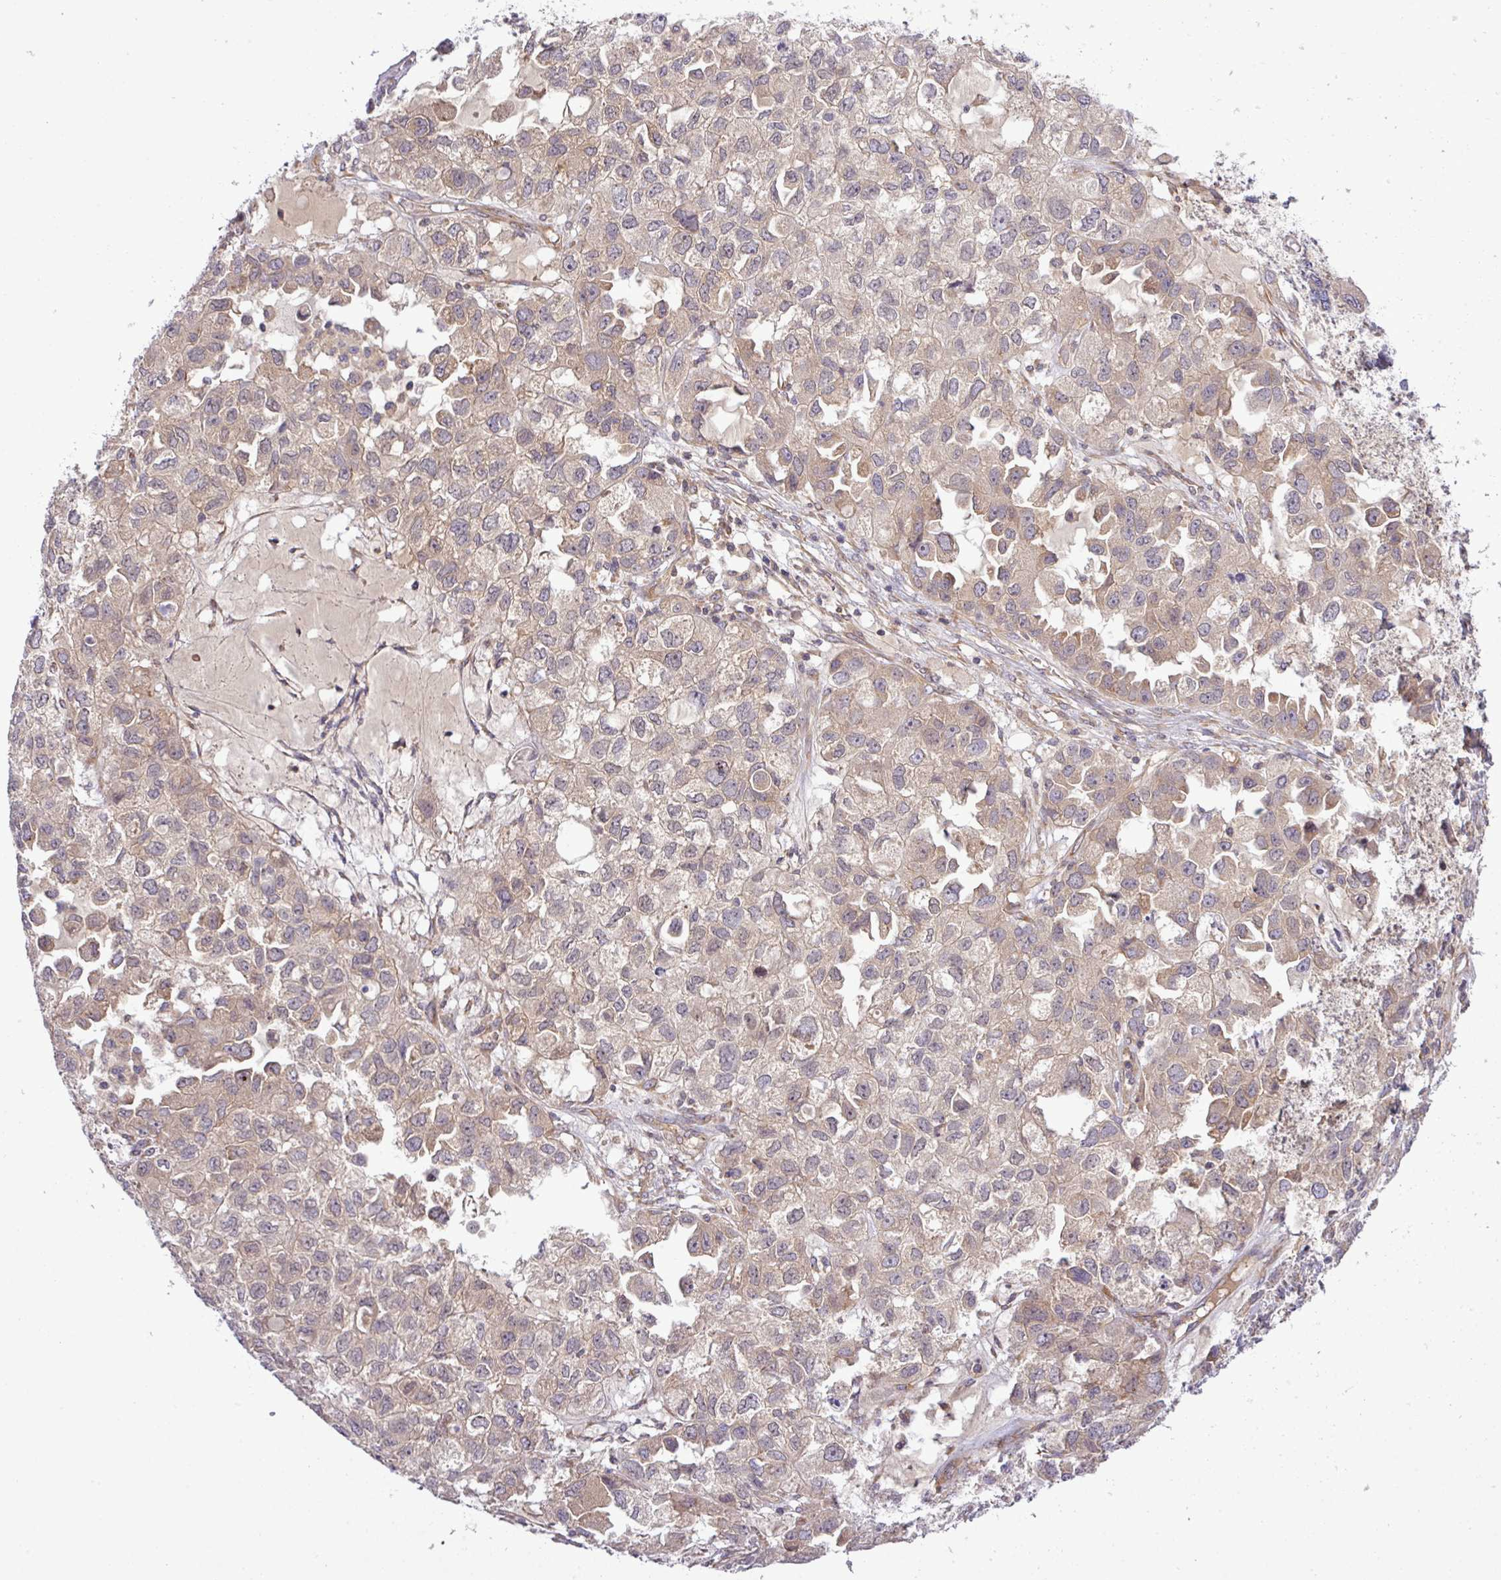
{"staining": {"intensity": "weak", "quantity": "25%-75%", "location": "cytoplasmic/membranous"}, "tissue": "ovarian cancer", "cell_type": "Tumor cells", "image_type": "cancer", "snomed": [{"axis": "morphology", "description": "Cystadenocarcinoma, serous, NOS"}, {"axis": "topography", "description": "Ovary"}], "caption": "Protein staining reveals weak cytoplasmic/membranous staining in about 25%-75% of tumor cells in ovarian serous cystadenocarcinoma.", "gene": "FAM222B", "patient": {"sex": "female", "age": 84}}